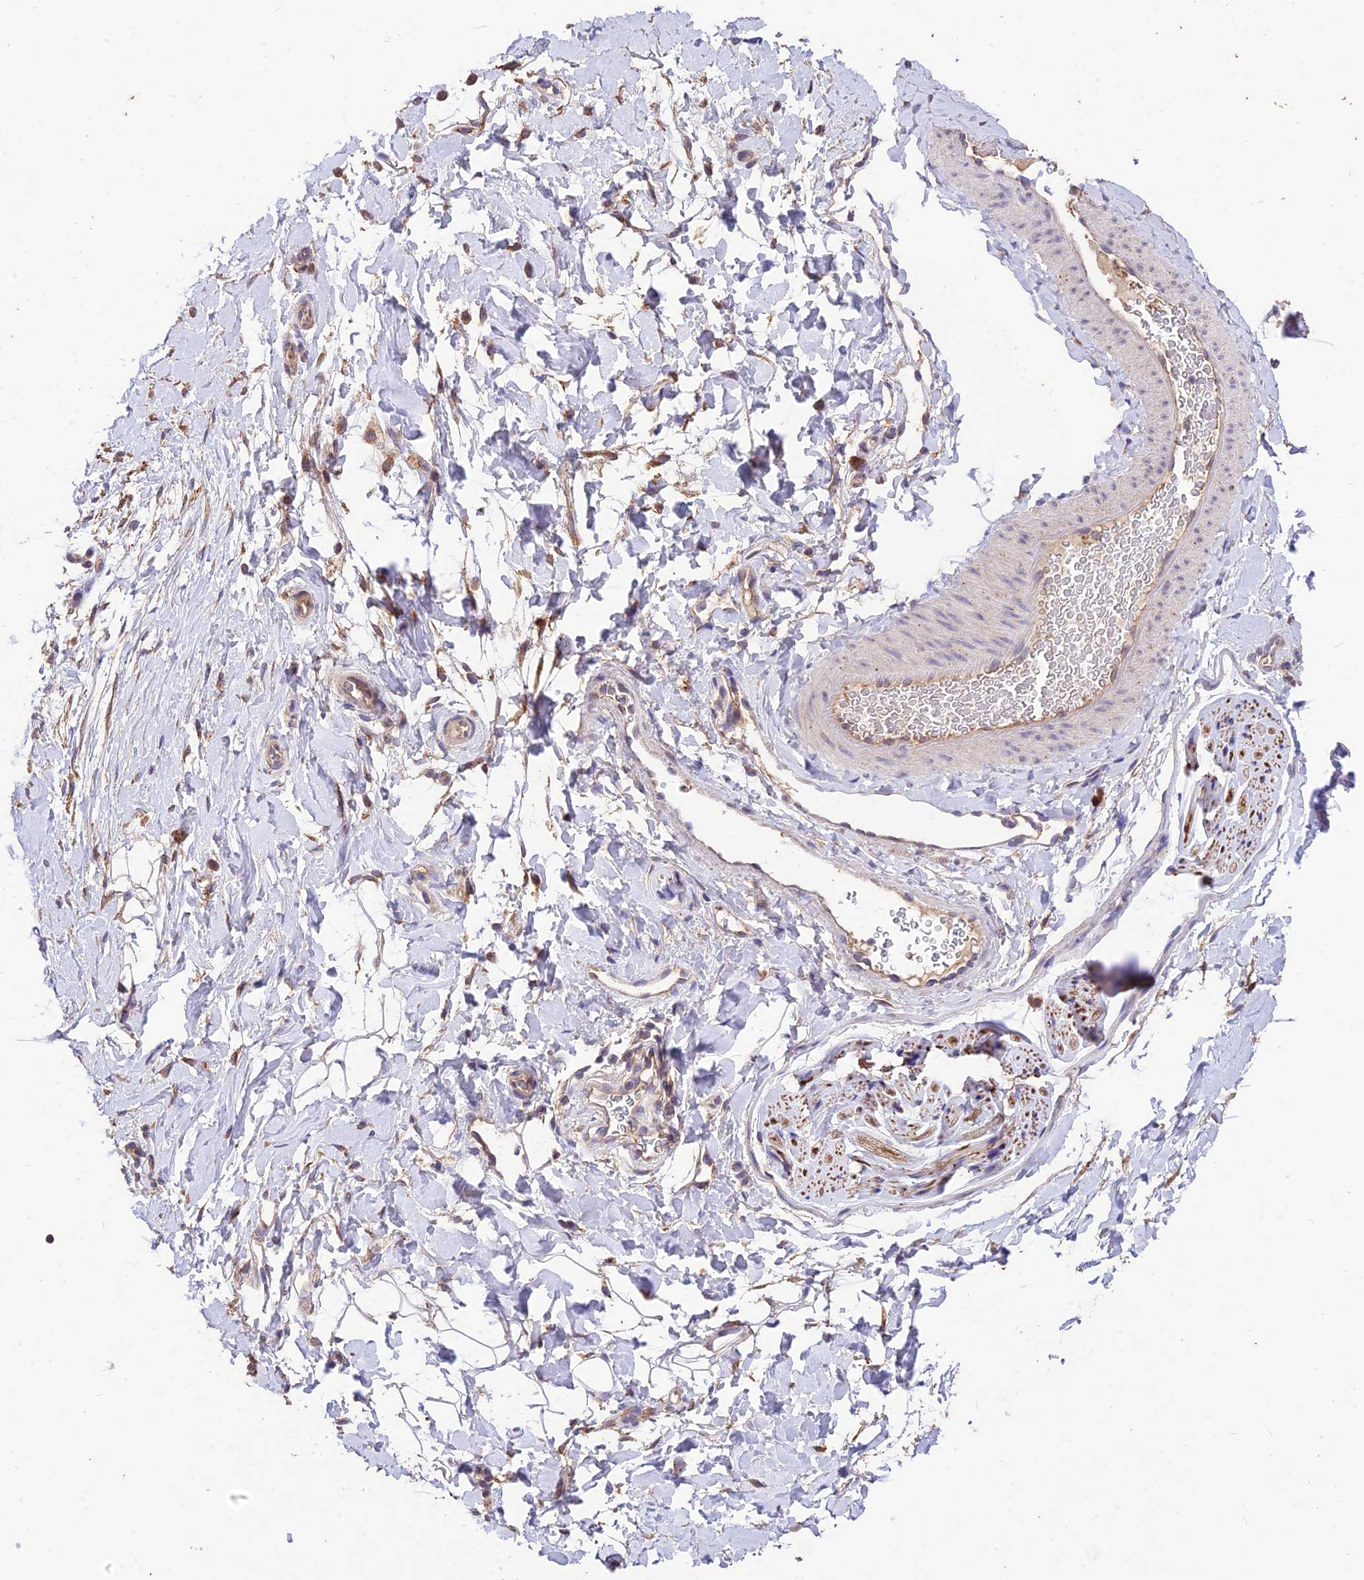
{"staining": {"intensity": "weak", "quantity": ">75%", "location": "cytoplasmic/membranous"}, "tissue": "adipose tissue", "cell_type": "Adipocytes", "image_type": "normal", "snomed": [{"axis": "morphology", "description": "Normal tissue, NOS"}, {"axis": "topography", "description": "Breast"}], "caption": "The photomicrograph exhibits staining of normal adipose tissue, revealing weak cytoplasmic/membranous protein expression (brown color) within adipocytes.", "gene": "SDHD", "patient": {"sex": "female", "age": 26}}